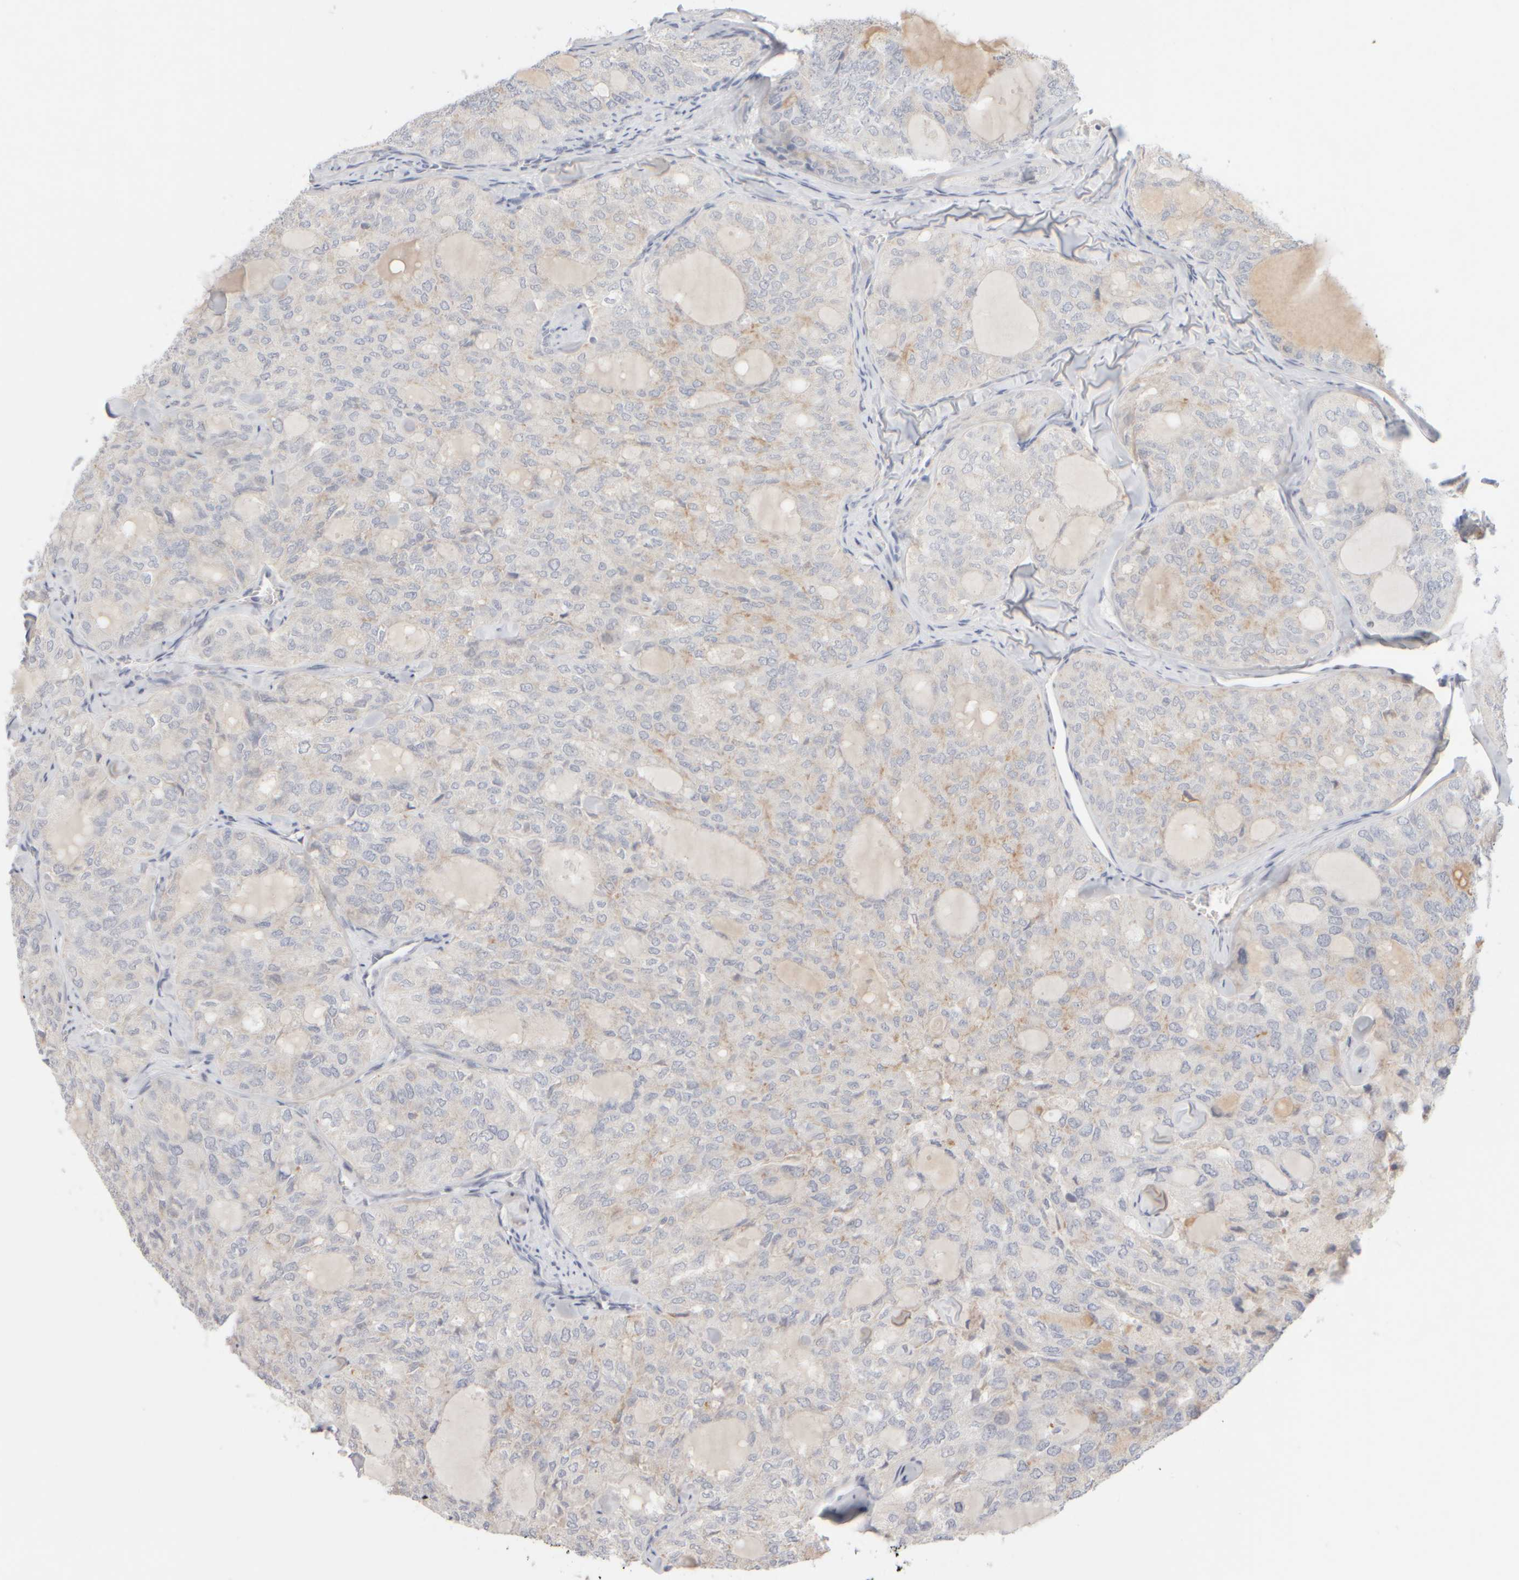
{"staining": {"intensity": "weak", "quantity": "25%-75%", "location": "cytoplasmic/membranous"}, "tissue": "thyroid cancer", "cell_type": "Tumor cells", "image_type": "cancer", "snomed": [{"axis": "morphology", "description": "Follicular adenoma carcinoma, NOS"}, {"axis": "topography", "description": "Thyroid gland"}], "caption": "A high-resolution image shows immunohistochemistry (IHC) staining of thyroid cancer, which reveals weak cytoplasmic/membranous expression in approximately 25%-75% of tumor cells.", "gene": "ZNF112", "patient": {"sex": "male", "age": 75}}